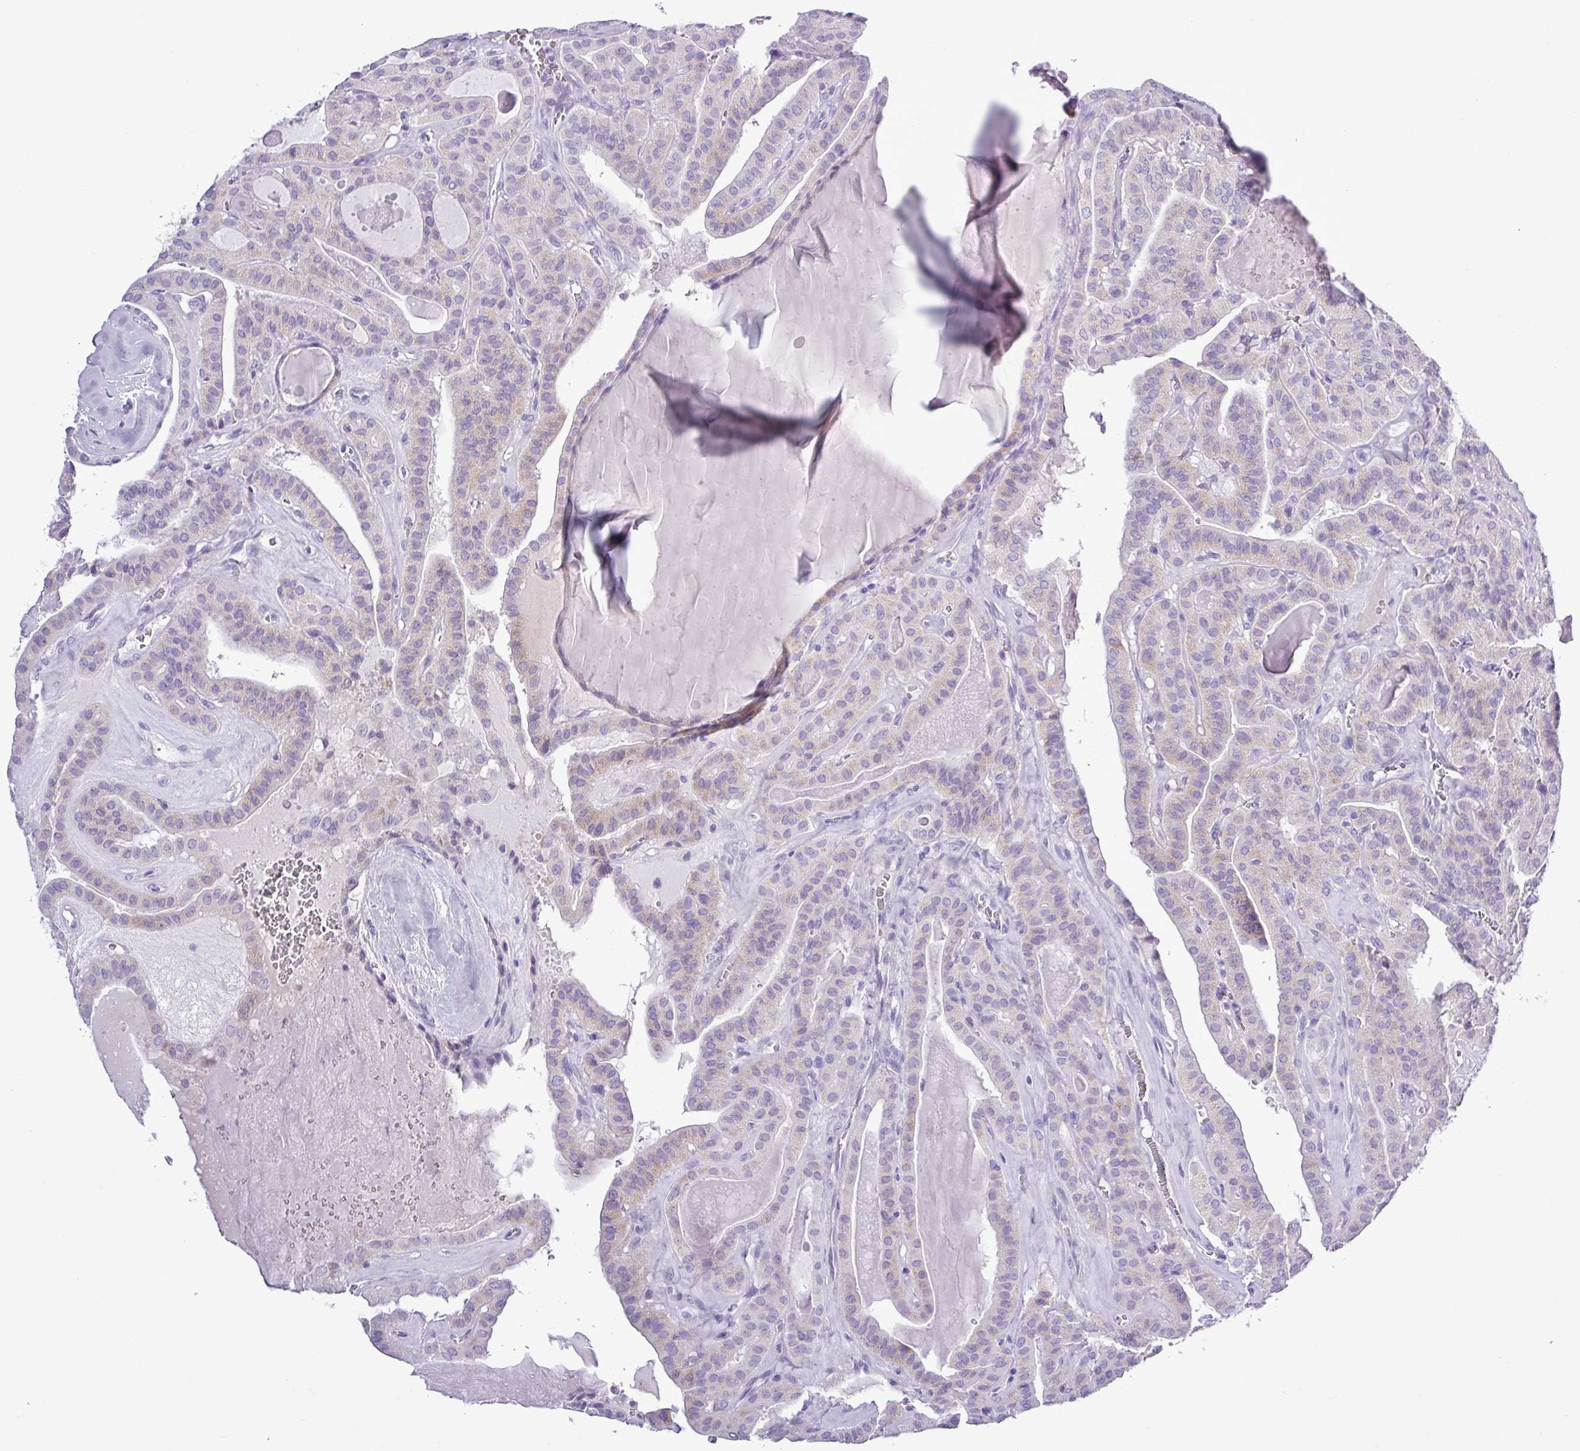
{"staining": {"intensity": "negative", "quantity": "none", "location": "none"}, "tissue": "thyroid cancer", "cell_type": "Tumor cells", "image_type": "cancer", "snomed": [{"axis": "morphology", "description": "Papillary adenocarcinoma, NOS"}, {"axis": "topography", "description": "Thyroid gland"}], "caption": "Micrograph shows no protein positivity in tumor cells of thyroid cancer tissue.", "gene": "ALDH3A1", "patient": {"sex": "male", "age": 52}}